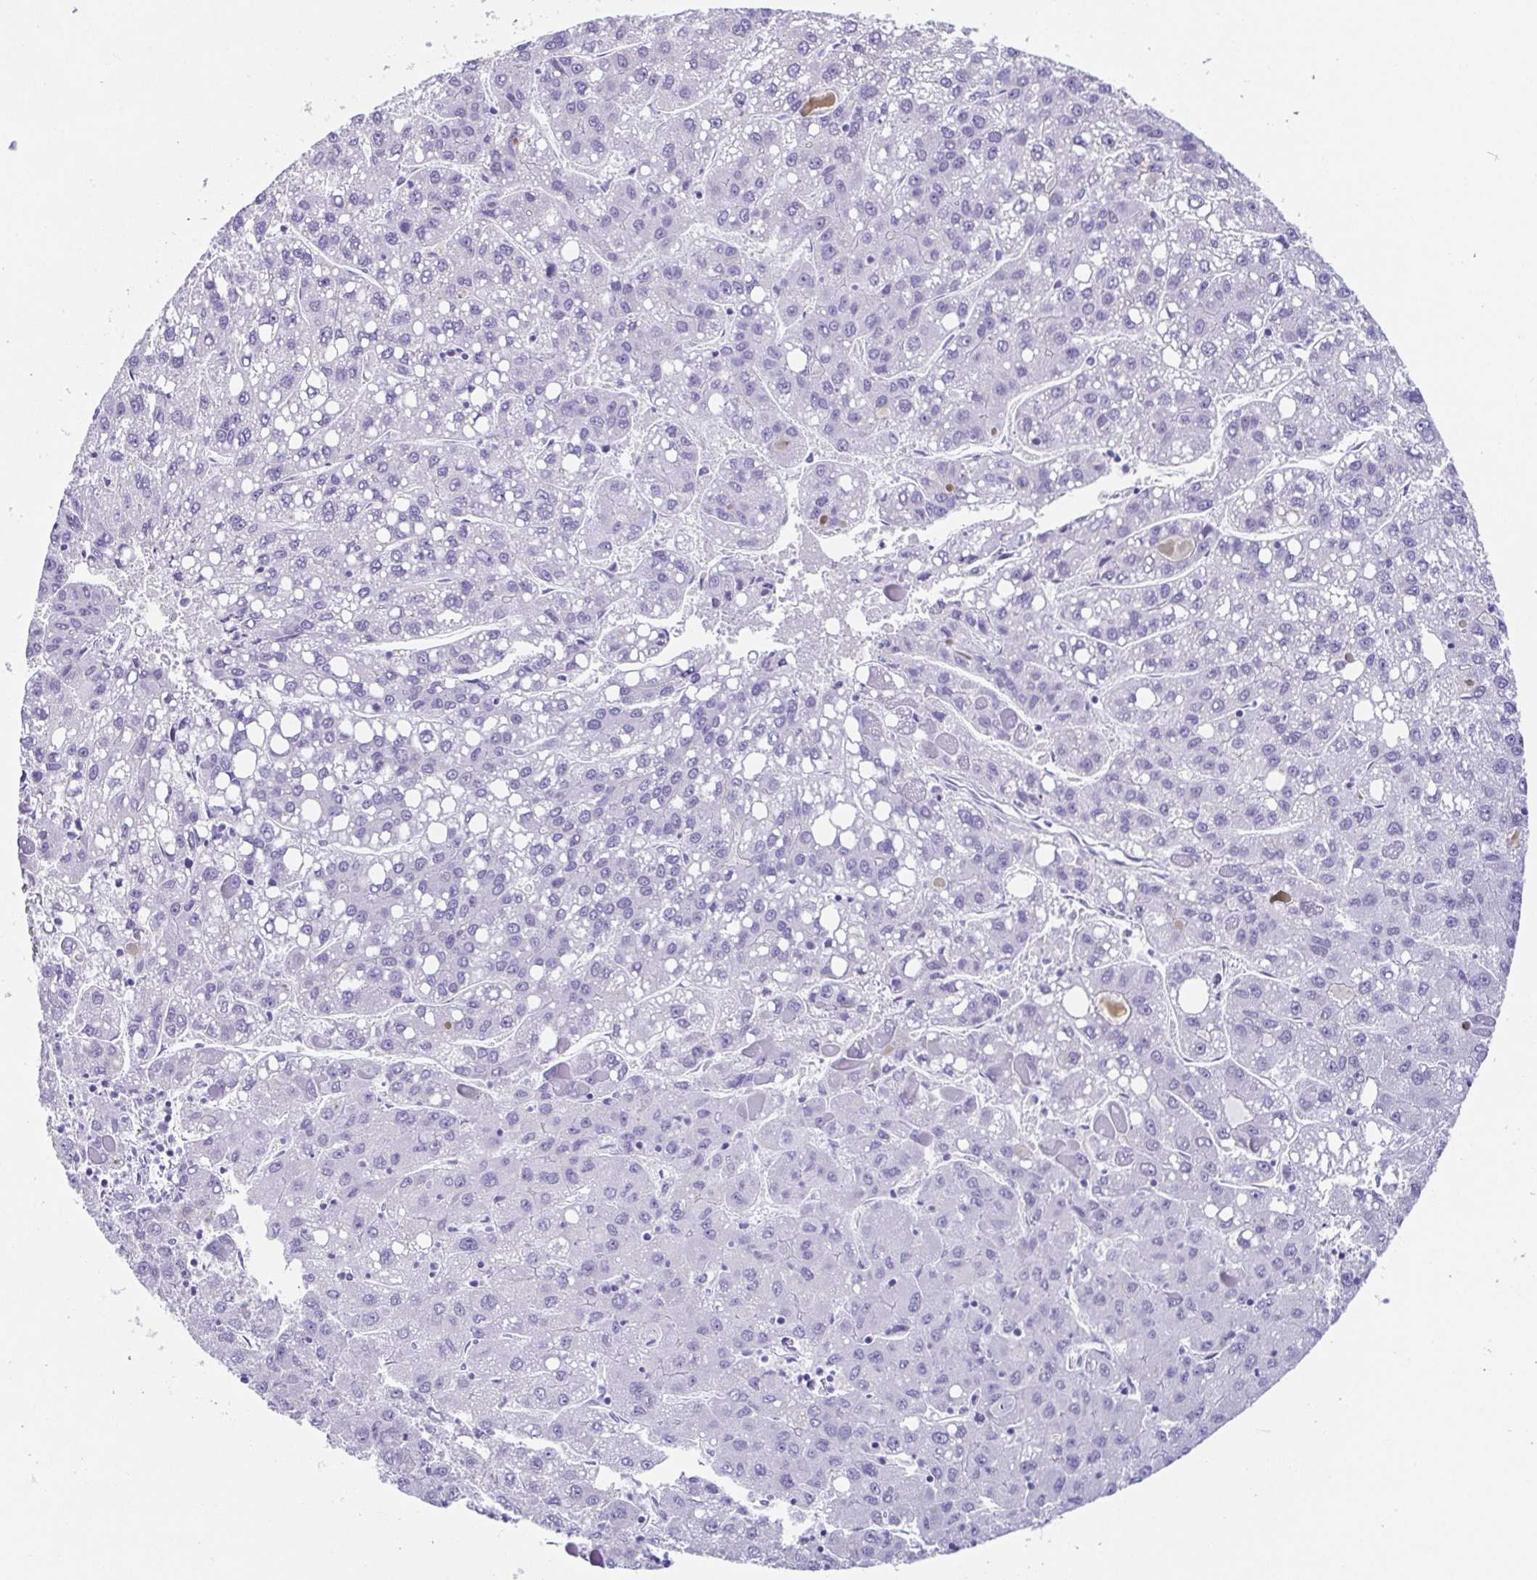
{"staining": {"intensity": "negative", "quantity": "none", "location": "none"}, "tissue": "liver cancer", "cell_type": "Tumor cells", "image_type": "cancer", "snomed": [{"axis": "morphology", "description": "Carcinoma, Hepatocellular, NOS"}, {"axis": "topography", "description": "Liver"}], "caption": "Immunohistochemical staining of liver cancer displays no significant expression in tumor cells.", "gene": "ESX1", "patient": {"sex": "female", "age": 82}}